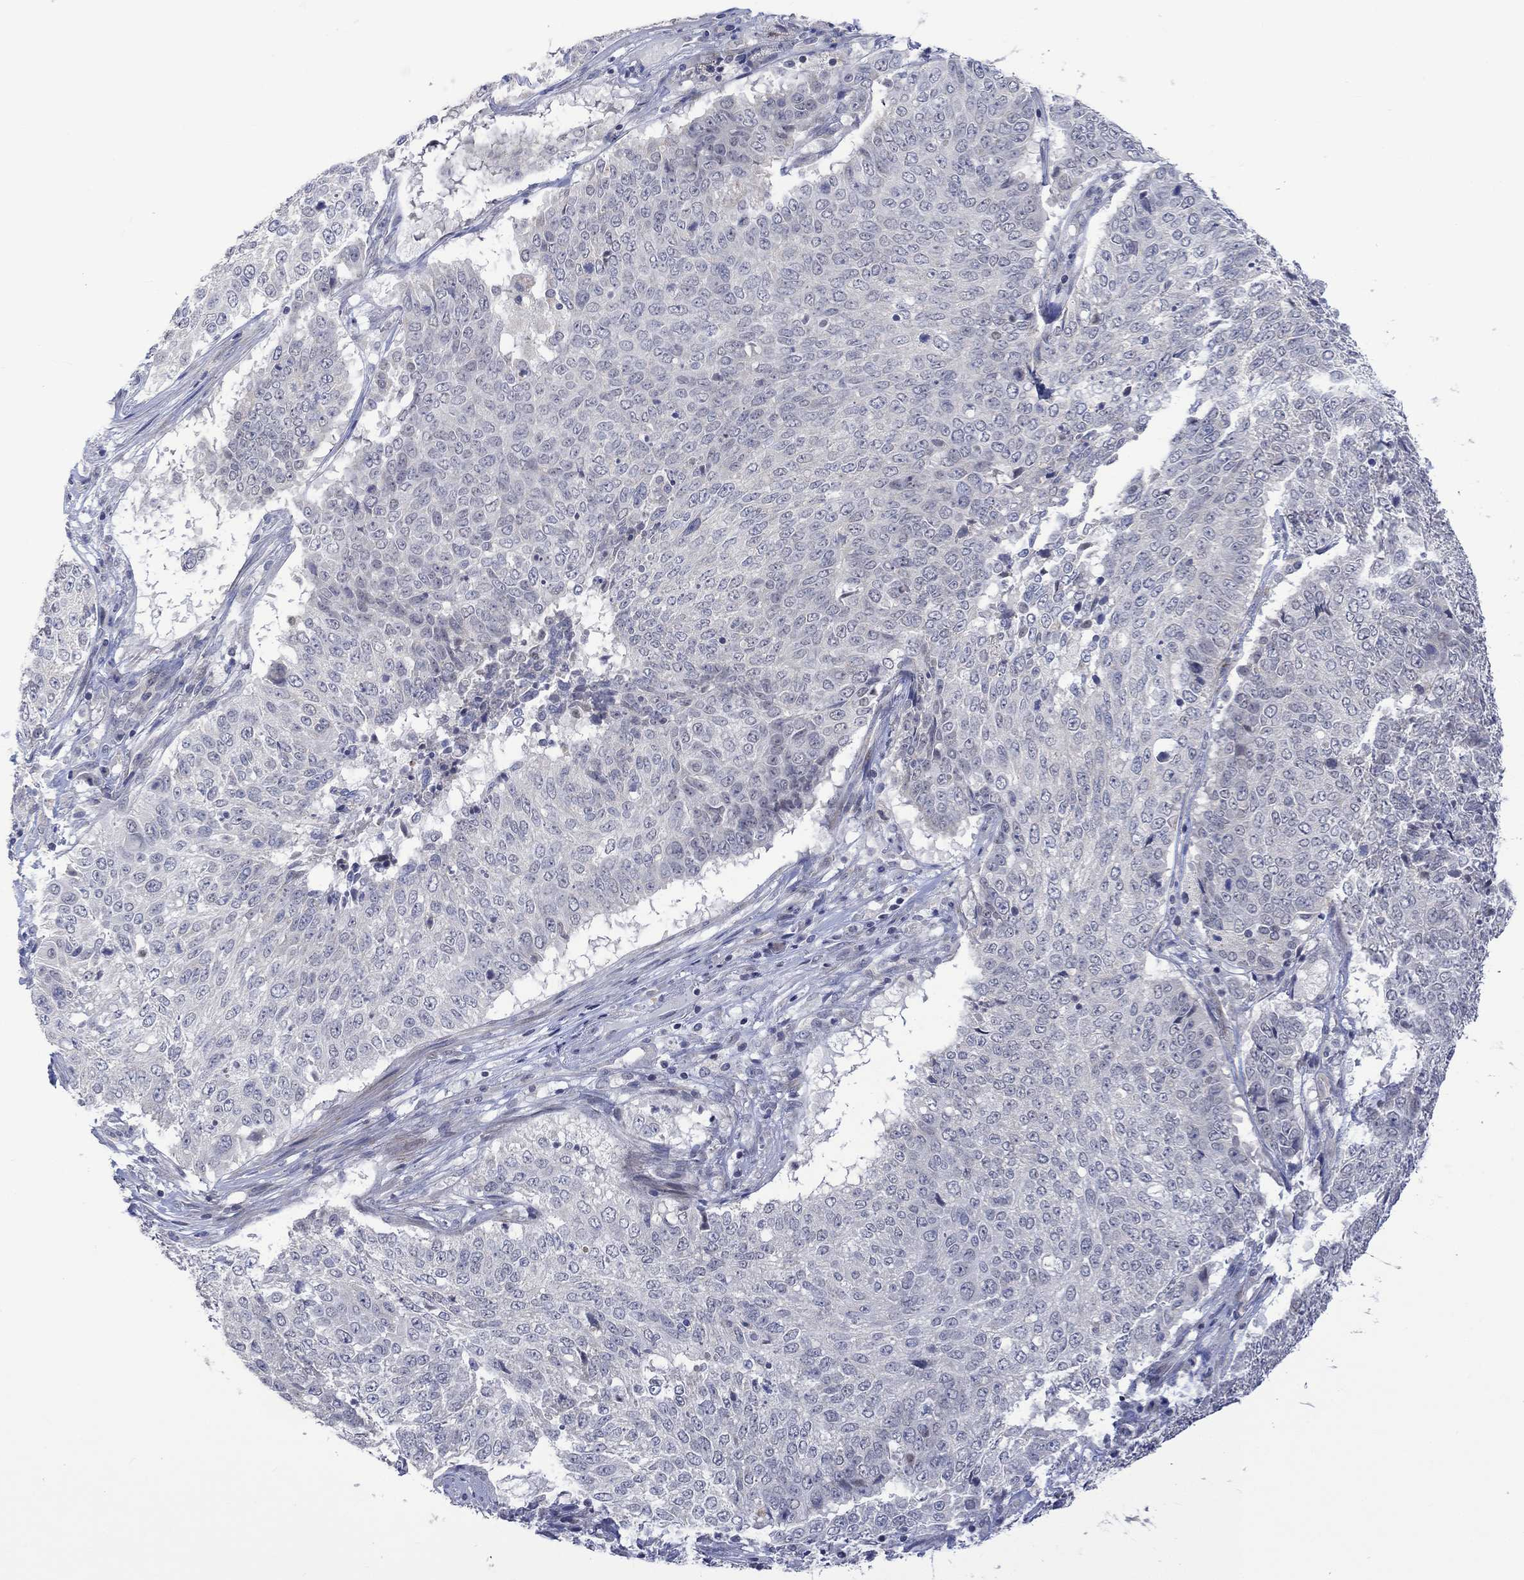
{"staining": {"intensity": "negative", "quantity": "none", "location": "none"}, "tissue": "lung cancer", "cell_type": "Tumor cells", "image_type": "cancer", "snomed": [{"axis": "morphology", "description": "Squamous cell carcinoma, NOS"}, {"axis": "topography", "description": "Lung"}], "caption": "IHC of human squamous cell carcinoma (lung) demonstrates no staining in tumor cells. (DAB immunohistochemistry (IHC), high magnification).", "gene": "SLC48A1", "patient": {"sex": "male", "age": 64}}